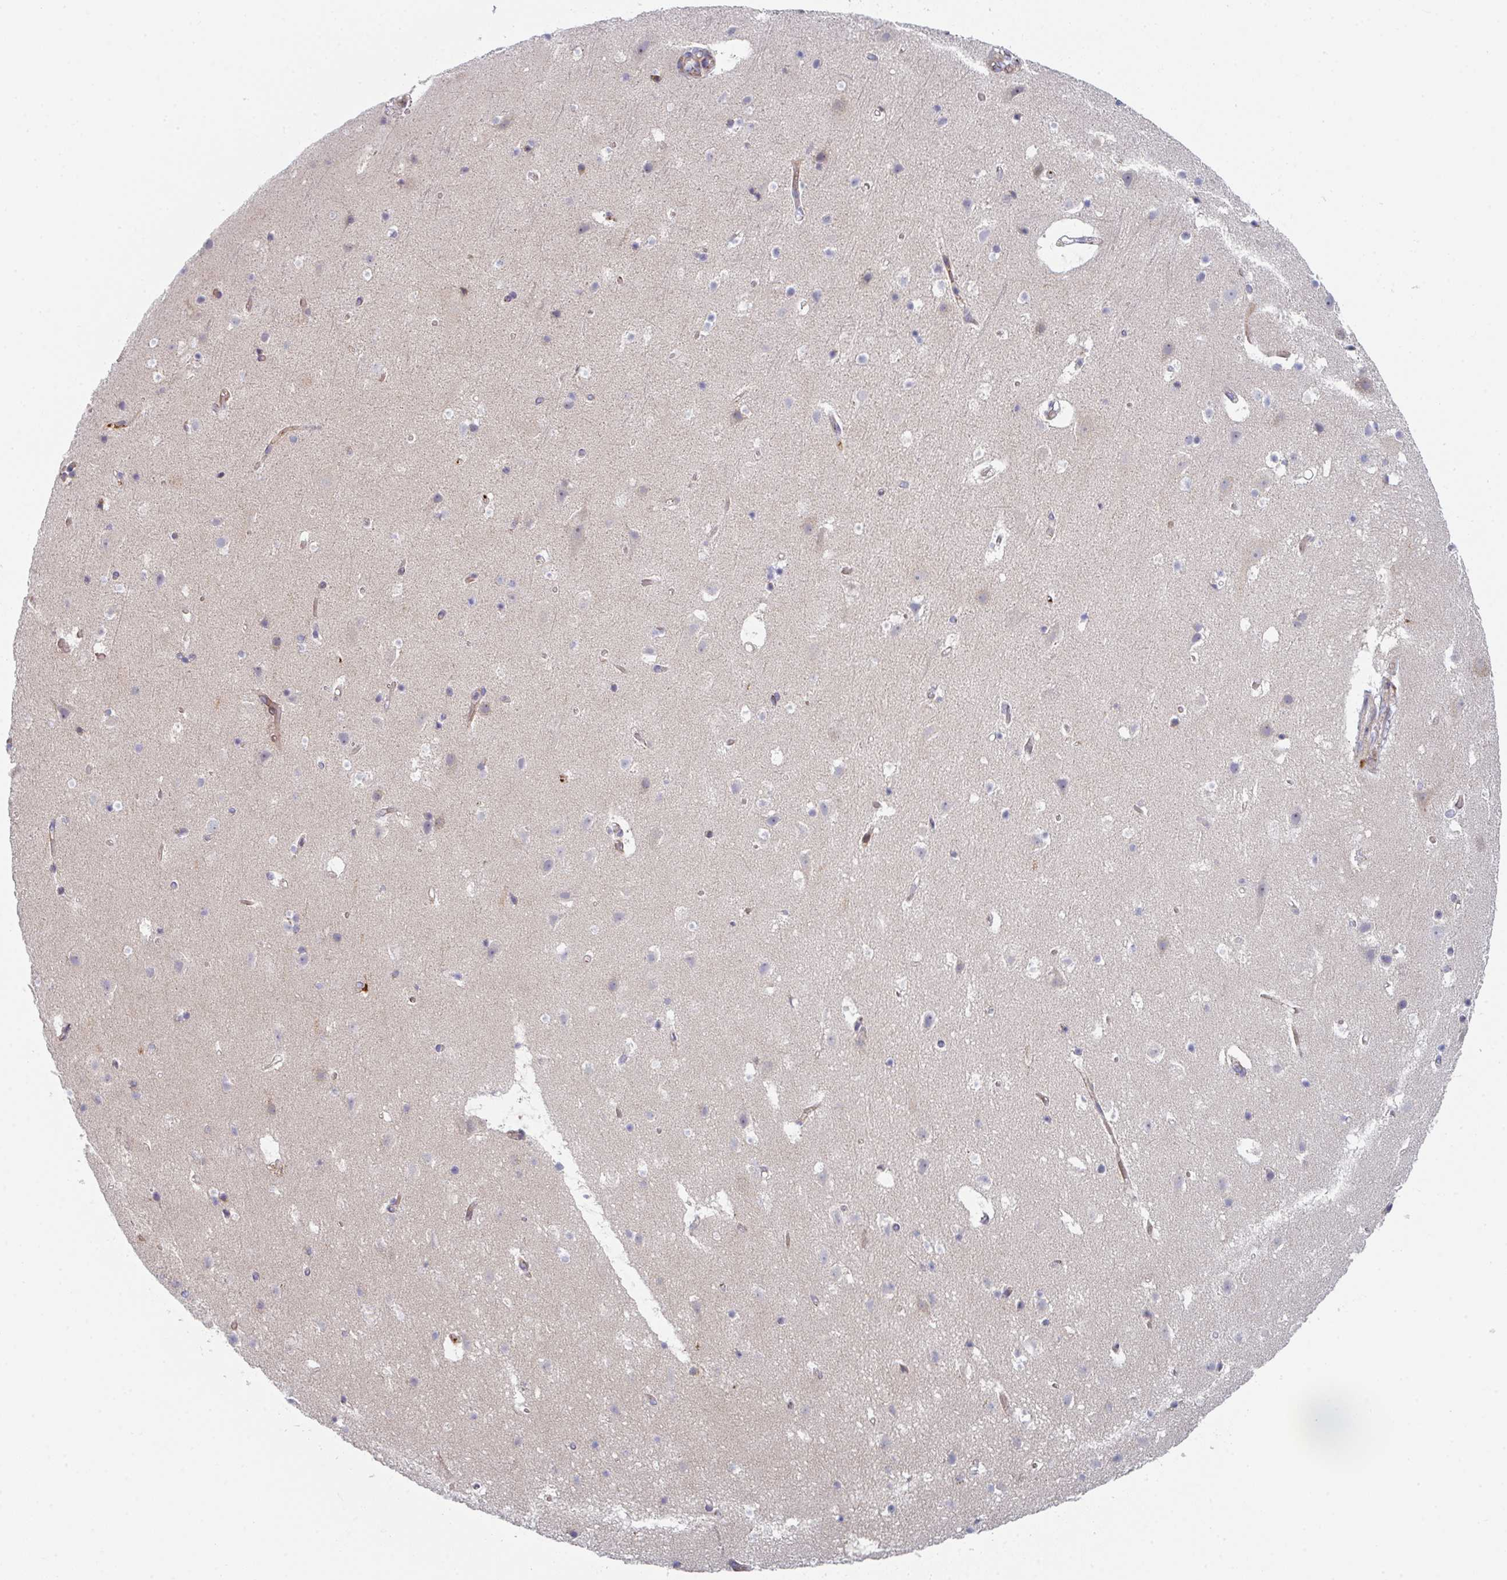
{"staining": {"intensity": "negative", "quantity": "none", "location": "none"}, "tissue": "cerebral cortex", "cell_type": "Endothelial cells", "image_type": "normal", "snomed": [{"axis": "morphology", "description": "Normal tissue, NOS"}, {"axis": "topography", "description": "Cerebral cortex"}], "caption": "This is an IHC histopathology image of unremarkable human cerebral cortex. There is no expression in endothelial cells.", "gene": "ZNF644", "patient": {"sex": "female", "age": 42}}